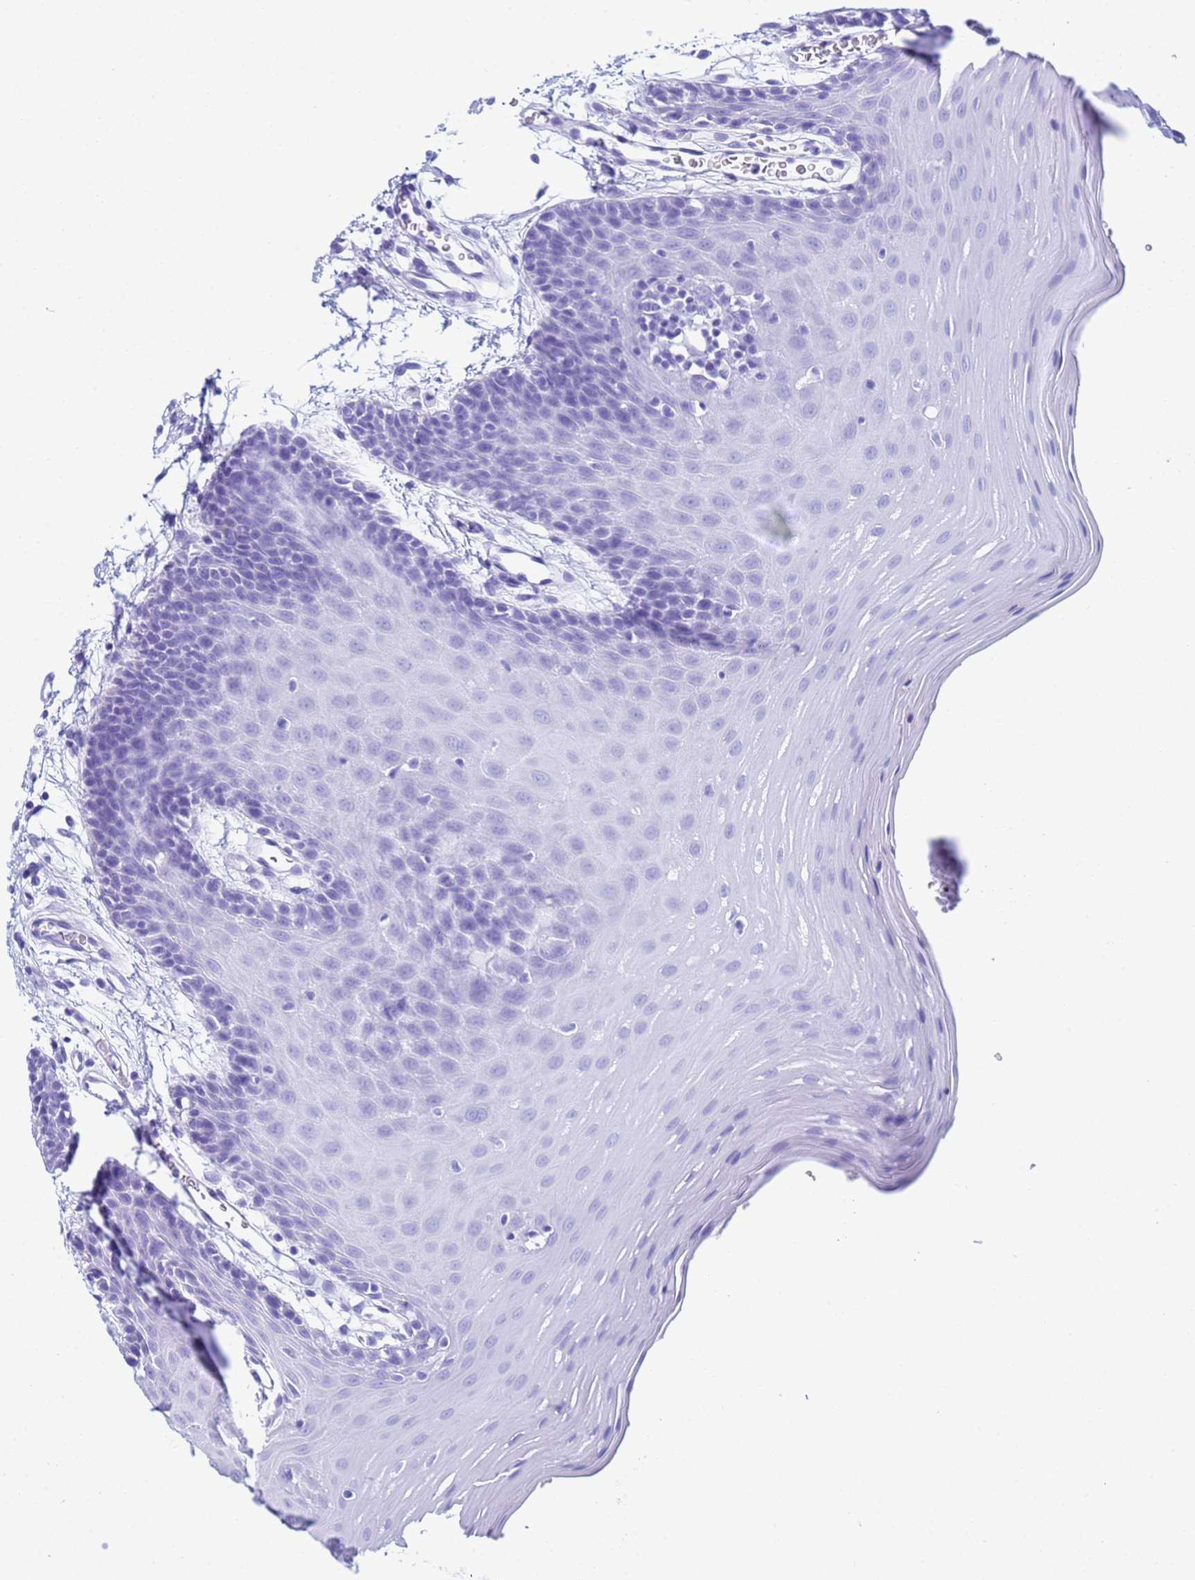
{"staining": {"intensity": "negative", "quantity": "none", "location": "none"}, "tissue": "oral mucosa", "cell_type": "Squamous epithelial cells", "image_type": "normal", "snomed": [{"axis": "morphology", "description": "Normal tissue, NOS"}, {"axis": "topography", "description": "Skeletal muscle"}, {"axis": "topography", "description": "Oral tissue"}, {"axis": "topography", "description": "Salivary gland"}, {"axis": "topography", "description": "Peripheral nerve tissue"}], "caption": "Oral mucosa stained for a protein using IHC displays no staining squamous epithelial cells.", "gene": "CLHC1", "patient": {"sex": "male", "age": 54}}